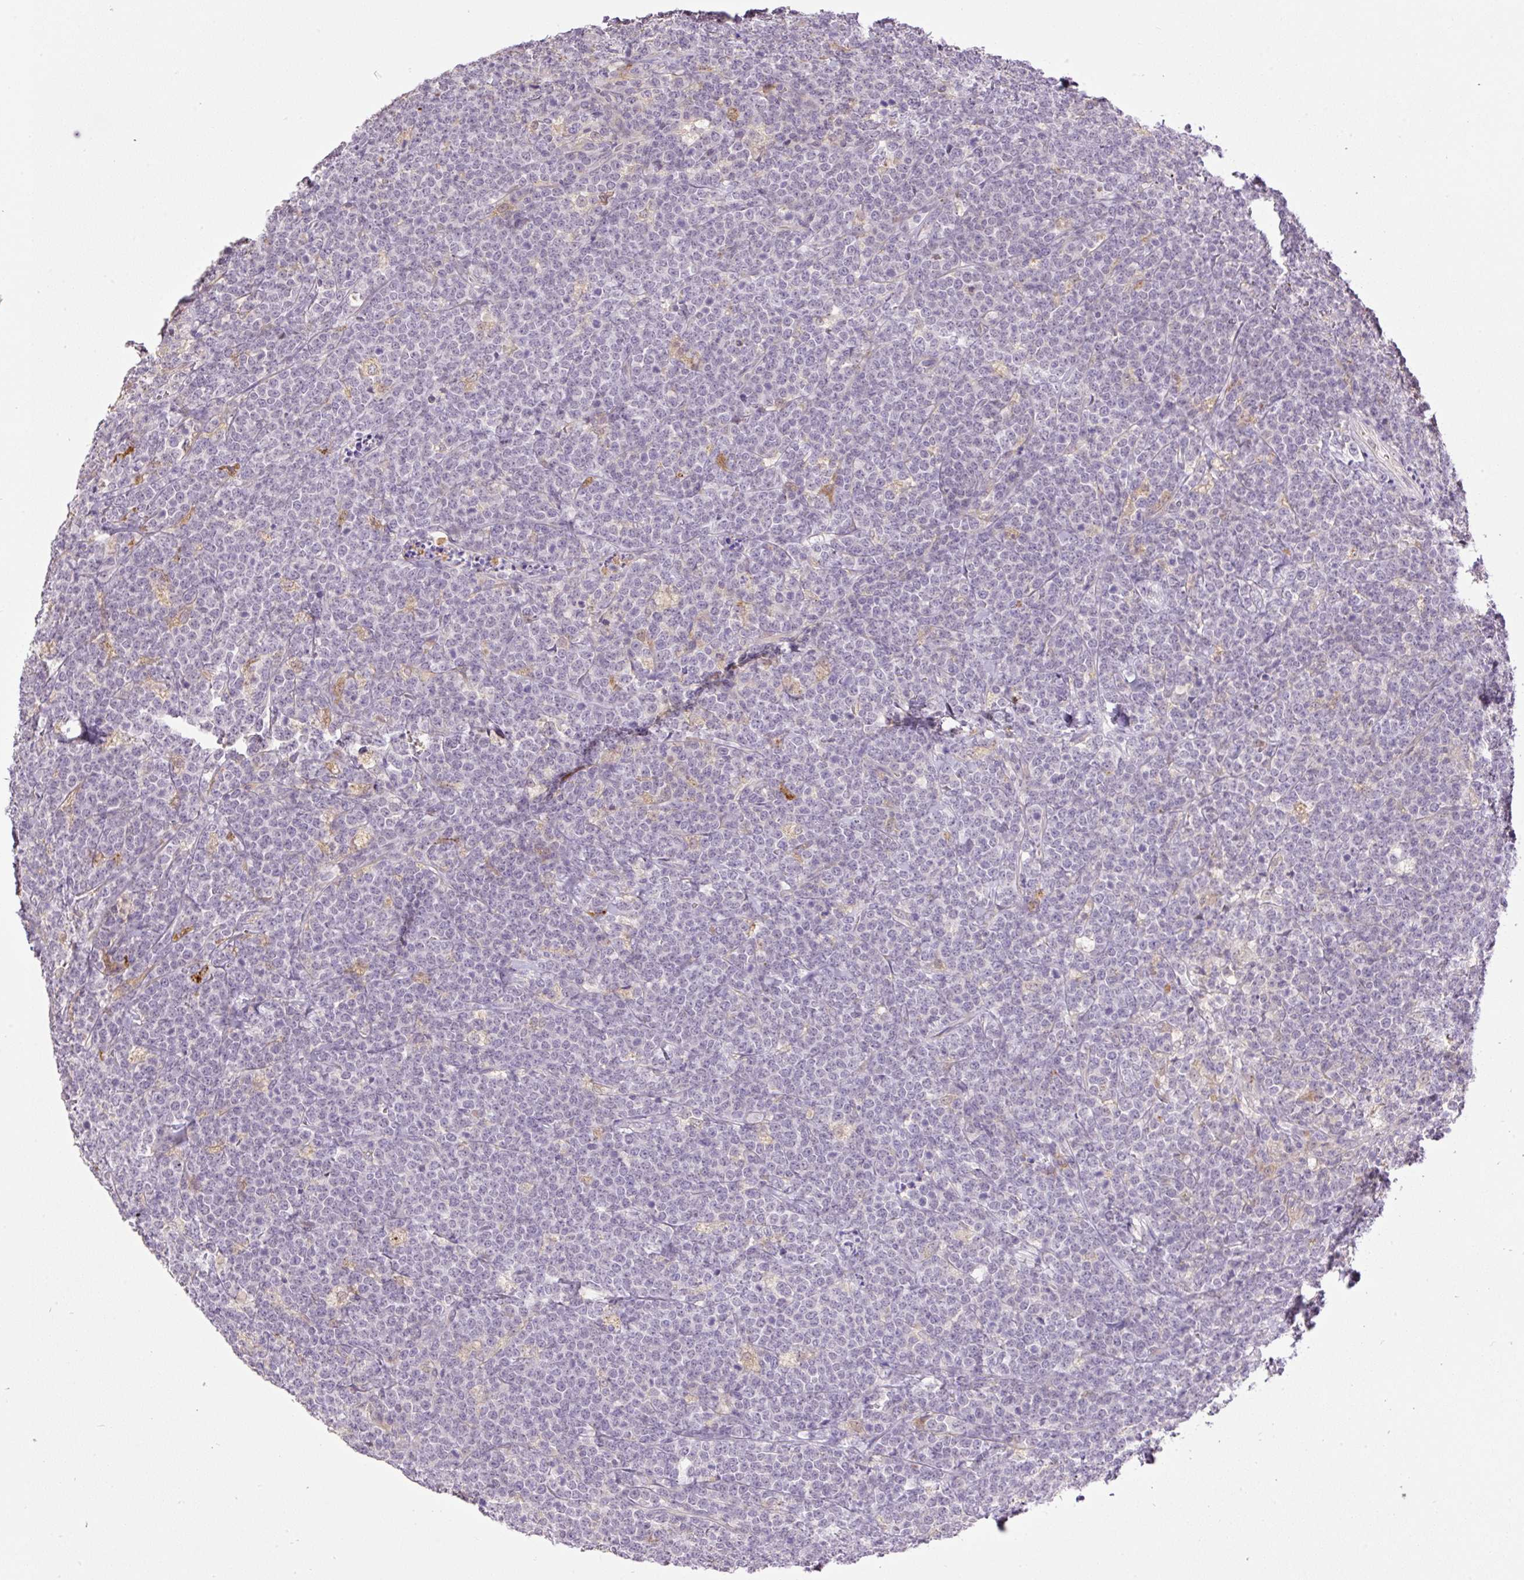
{"staining": {"intensity": "negative", "quantity": "none", "location": "none"}, "tissue": "lymphoma", "cell_type": "Tumor cells", "image_type": "cancer", "snomed": [{"axis": "morphology", "description": "Malignant lymphoma, non-Hodgkin's type, High grade"}, {"axis": "topography", "description": "Small intestine"}, {"axis": "topography", "description": "Colon"}], "caption": "Lymphoma stained for a protein using IHC shows no staining tumor cells.", "gene": "HABP4", "patient": {"sex": "male", "age": 8}}